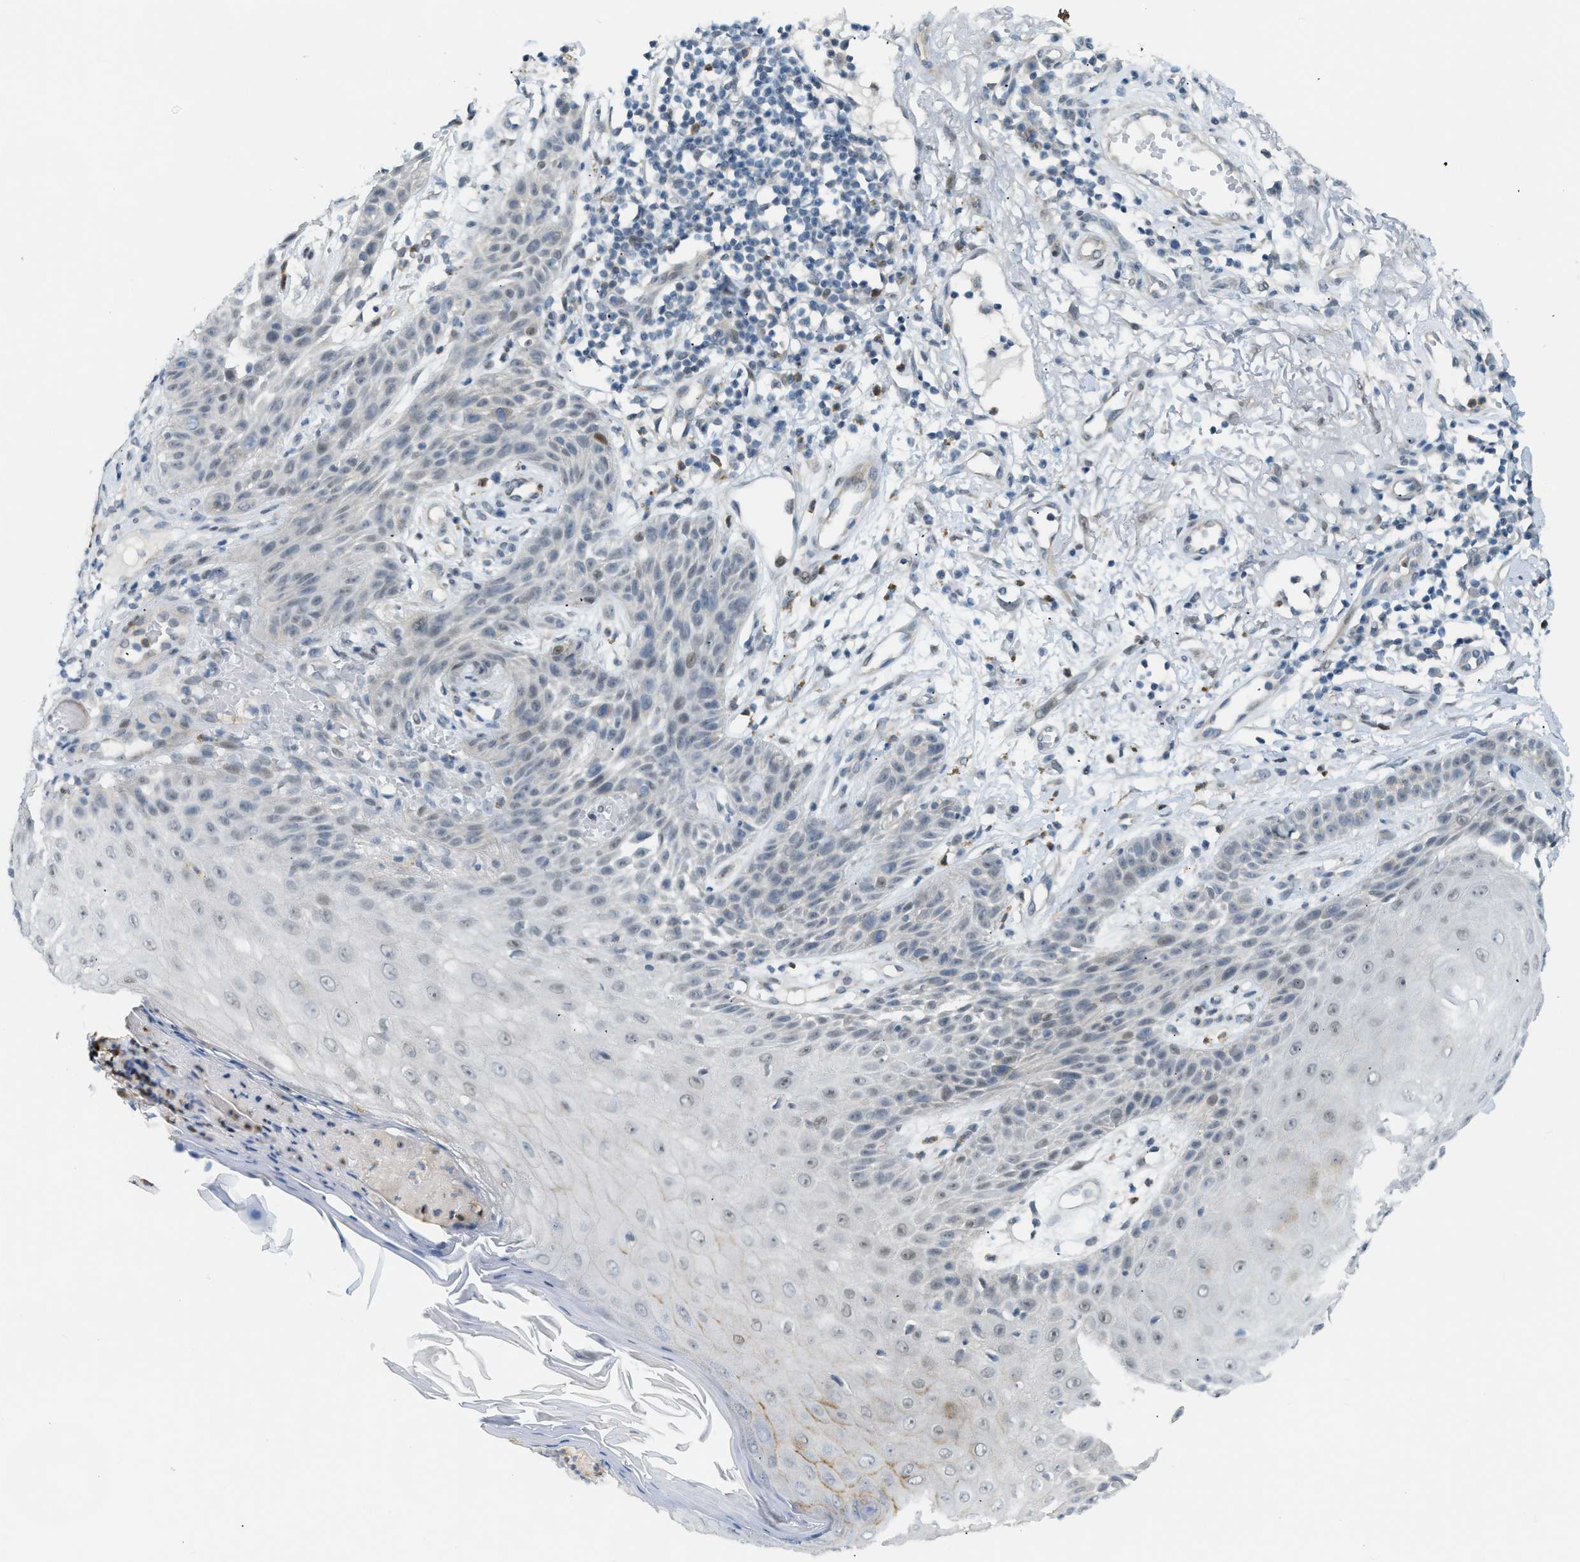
{"staining": {"intensity": "negative", "quantity": "none", "location": "none"}, "tissue": "skin cancer", "cell_type": "Tumor cells", "image_type": "cancer", "snomed": [{"axis": "morphology", "description": "Normal tissue, NOS"}, {"axis": "morphology", "description": "Basal cell carcinoma"}, {"axis": "topography", "description": "Skin"}], "caption": "Skin cancer was stained to show a protein in brown. There is no significant staining in tumor cells. The staining is performed using DAB (3,3'-diaminobenzidine) brown chromogen with nuclei counter-stained in using hematoxylin.", "gene": "ZNF408", "patient": {"sex": "male", "age": 79}}